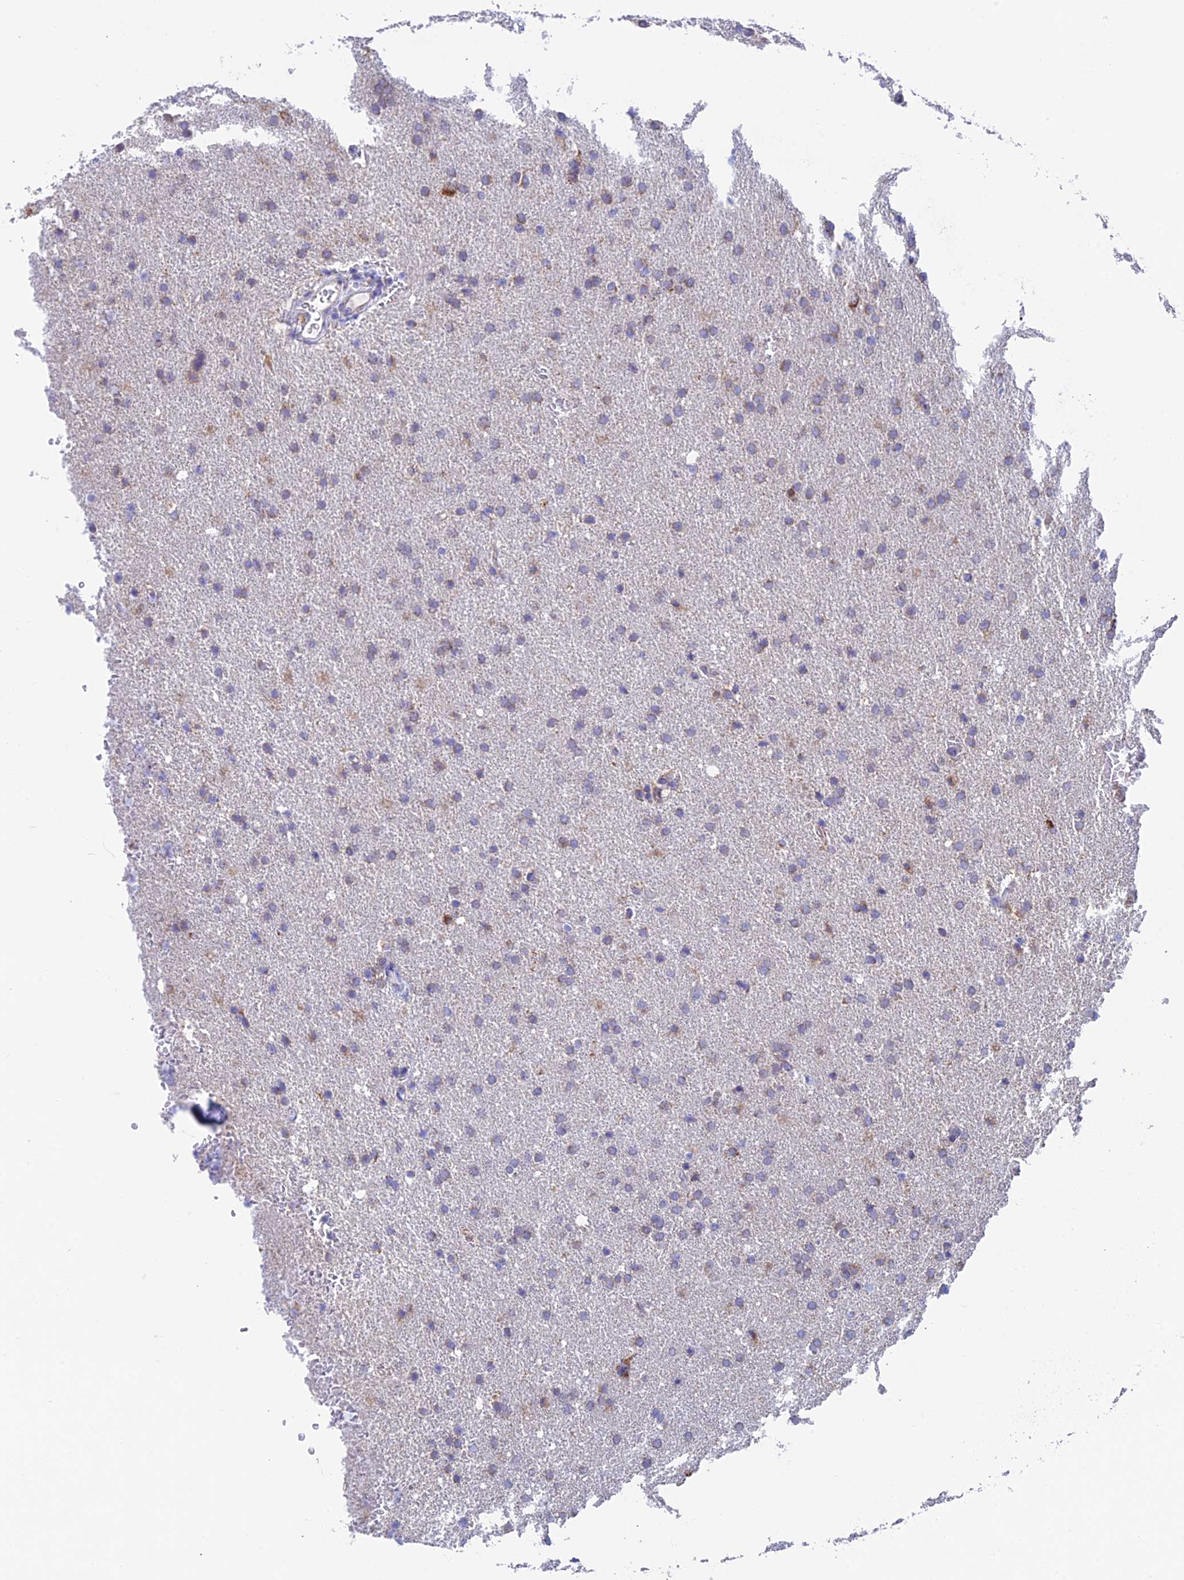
{"staining": {"intensity": "weak", "quantity": "<25%", "location": "cytoplasmic/membranous"}, "tissue": "glioma", "cell_type": "Tumor cells", "image_type": "cancer", "snomed": [{"axis": "morphology", "description": "Glioma, malignant, High grade"}, {"axis": "topography", "description": "Brain"}], "caption": "Tumor cells show no significant expression in malignant glioma (high-grade).", "gene": "ZNF181", "patient": {"sex": "male", "age": 72}}